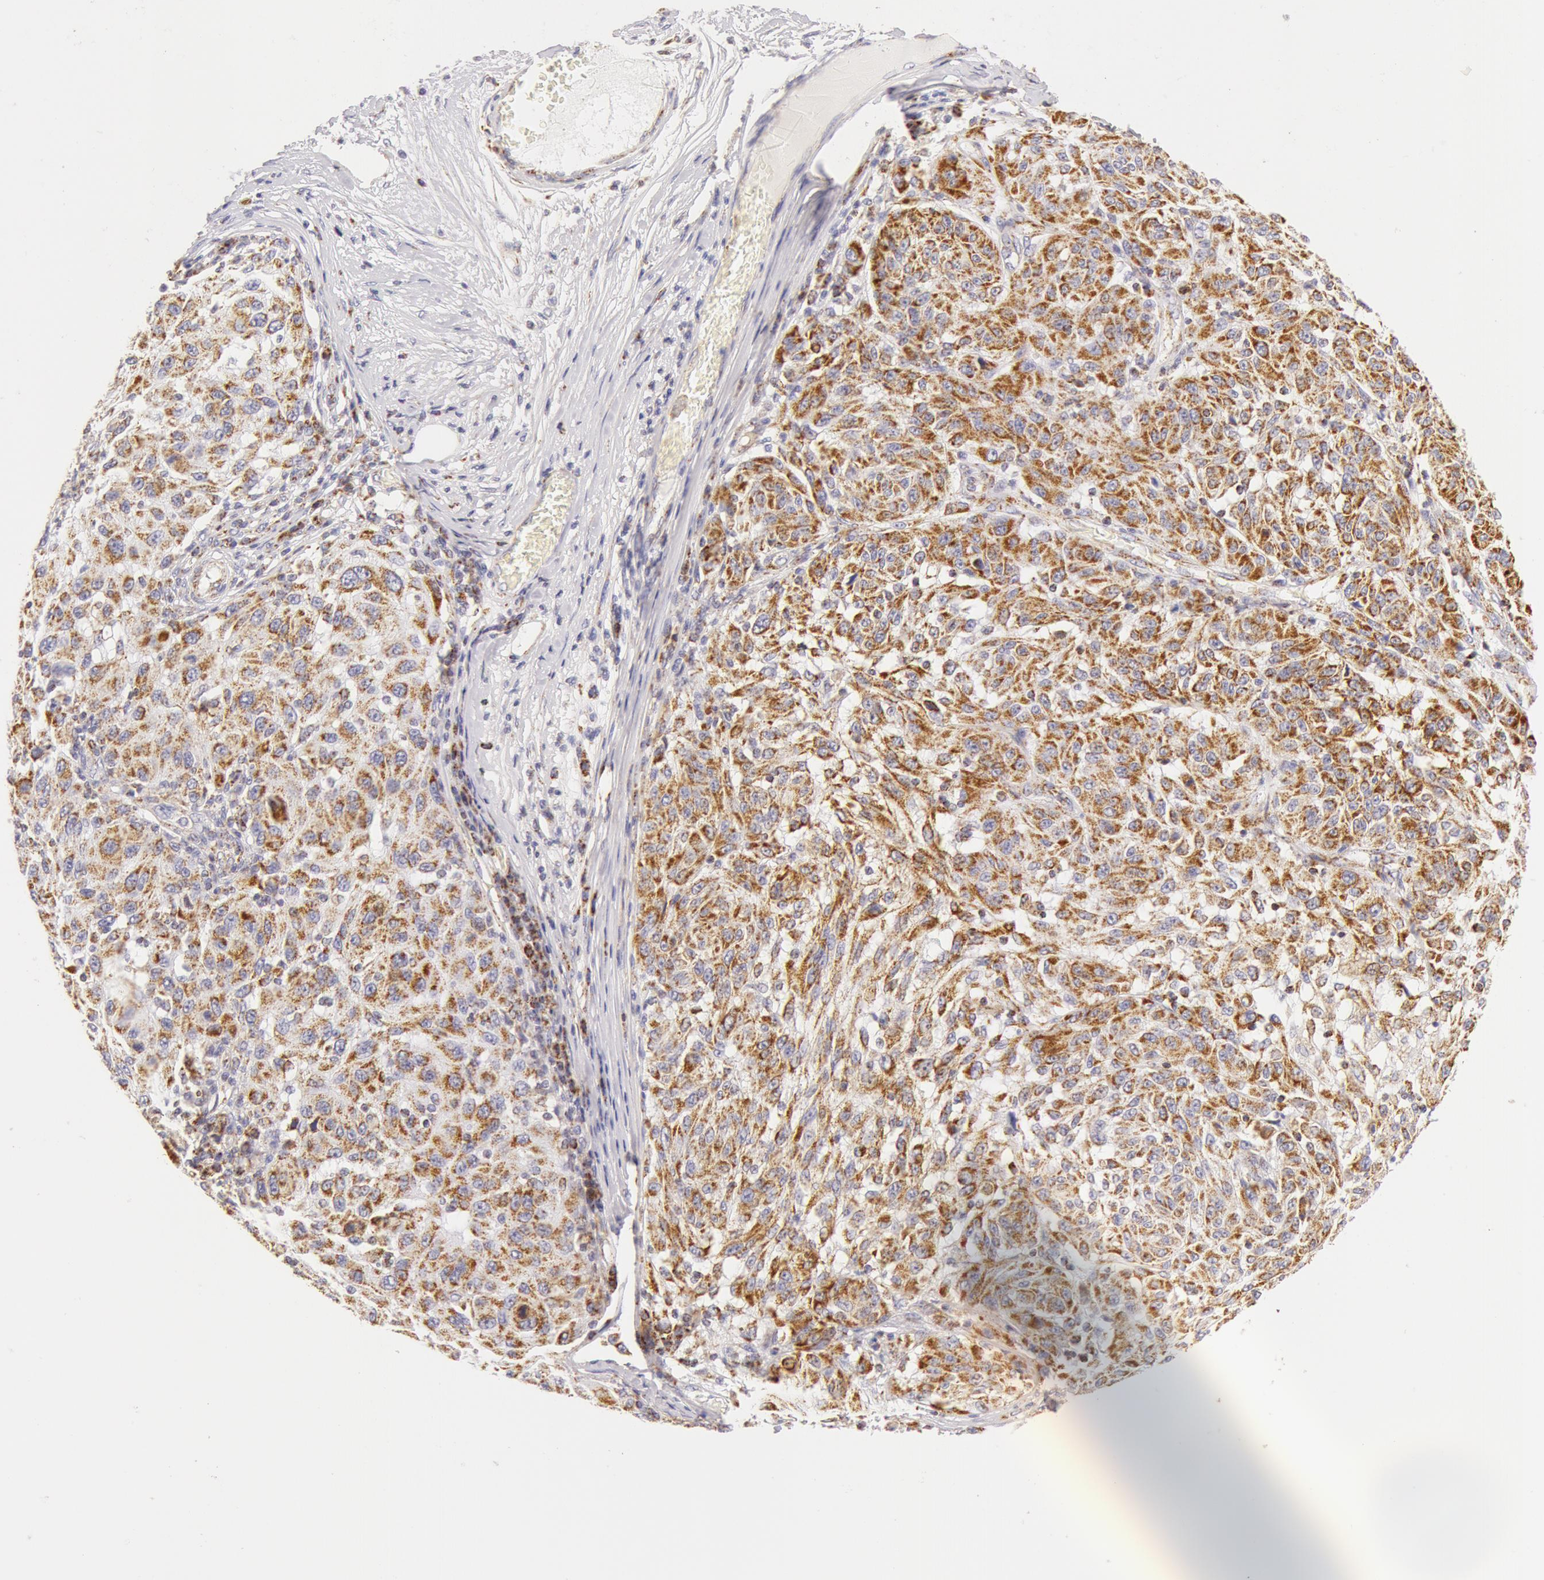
{"staining": {"intensity": "moderate", "quantity": ">75%", "location": "cytoplasmic/membranous"}, "tissue": "melanoma", "cell_type": "Tumor cells", "image_type": "cancer", "snomed": [{"axis": "morphology", "description": "Malignant melanoma, NOS"}, {"axis": "topography", "description": "Skin"}], "caption": "Immunohistochemistry histopathology image of neoplastic tissue: melanoma stained using immunohistochemistry (IHC) exhibits medium levels of moderate protein expression localized specifically in the cytoplasmic/membranous of tumor cells, appearing as a cytoplasmic/membranous brown color.", "gene": "ATP5F1B", "patient": {"sex": "female", "age": 77}}